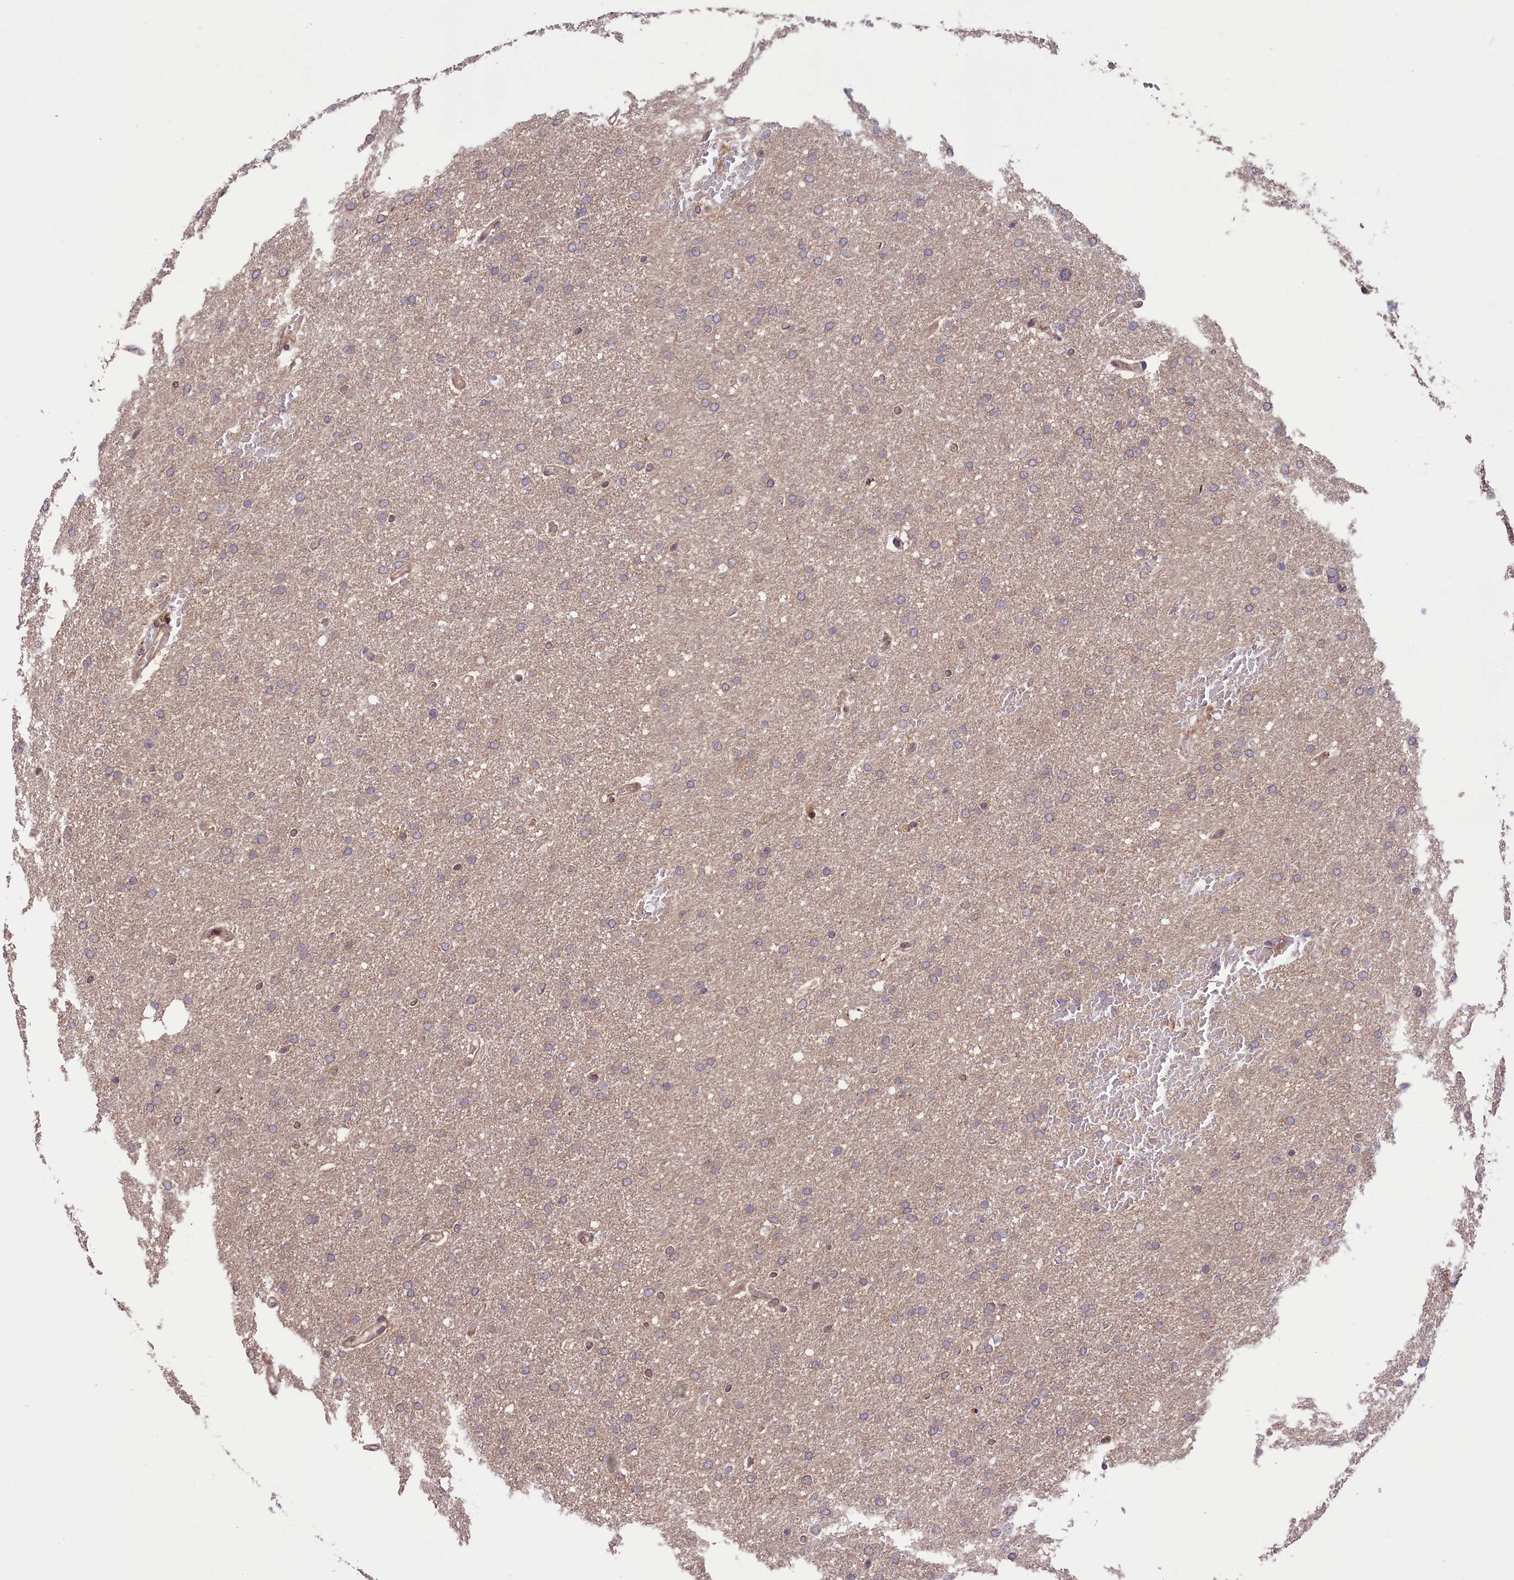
{"staining": {"intensity": "negative", "quantity": "none", "location": "none"}, "tissue": "glioma", "cell_type": "Tumor cells", "image_type": "cancer", "snomed": [{"axis": "morphology", "description": "Glioma, malignant, High grade"}, {"axis": "topography", "description": "Cerebral cortex"}], "caption": "Malignant glioma (high-grade) was stained to show a protein in brown. There is no significant expression in tumor cells.", "gene": "RIC8A", "patient": {"sex": "female", "age": 36}}